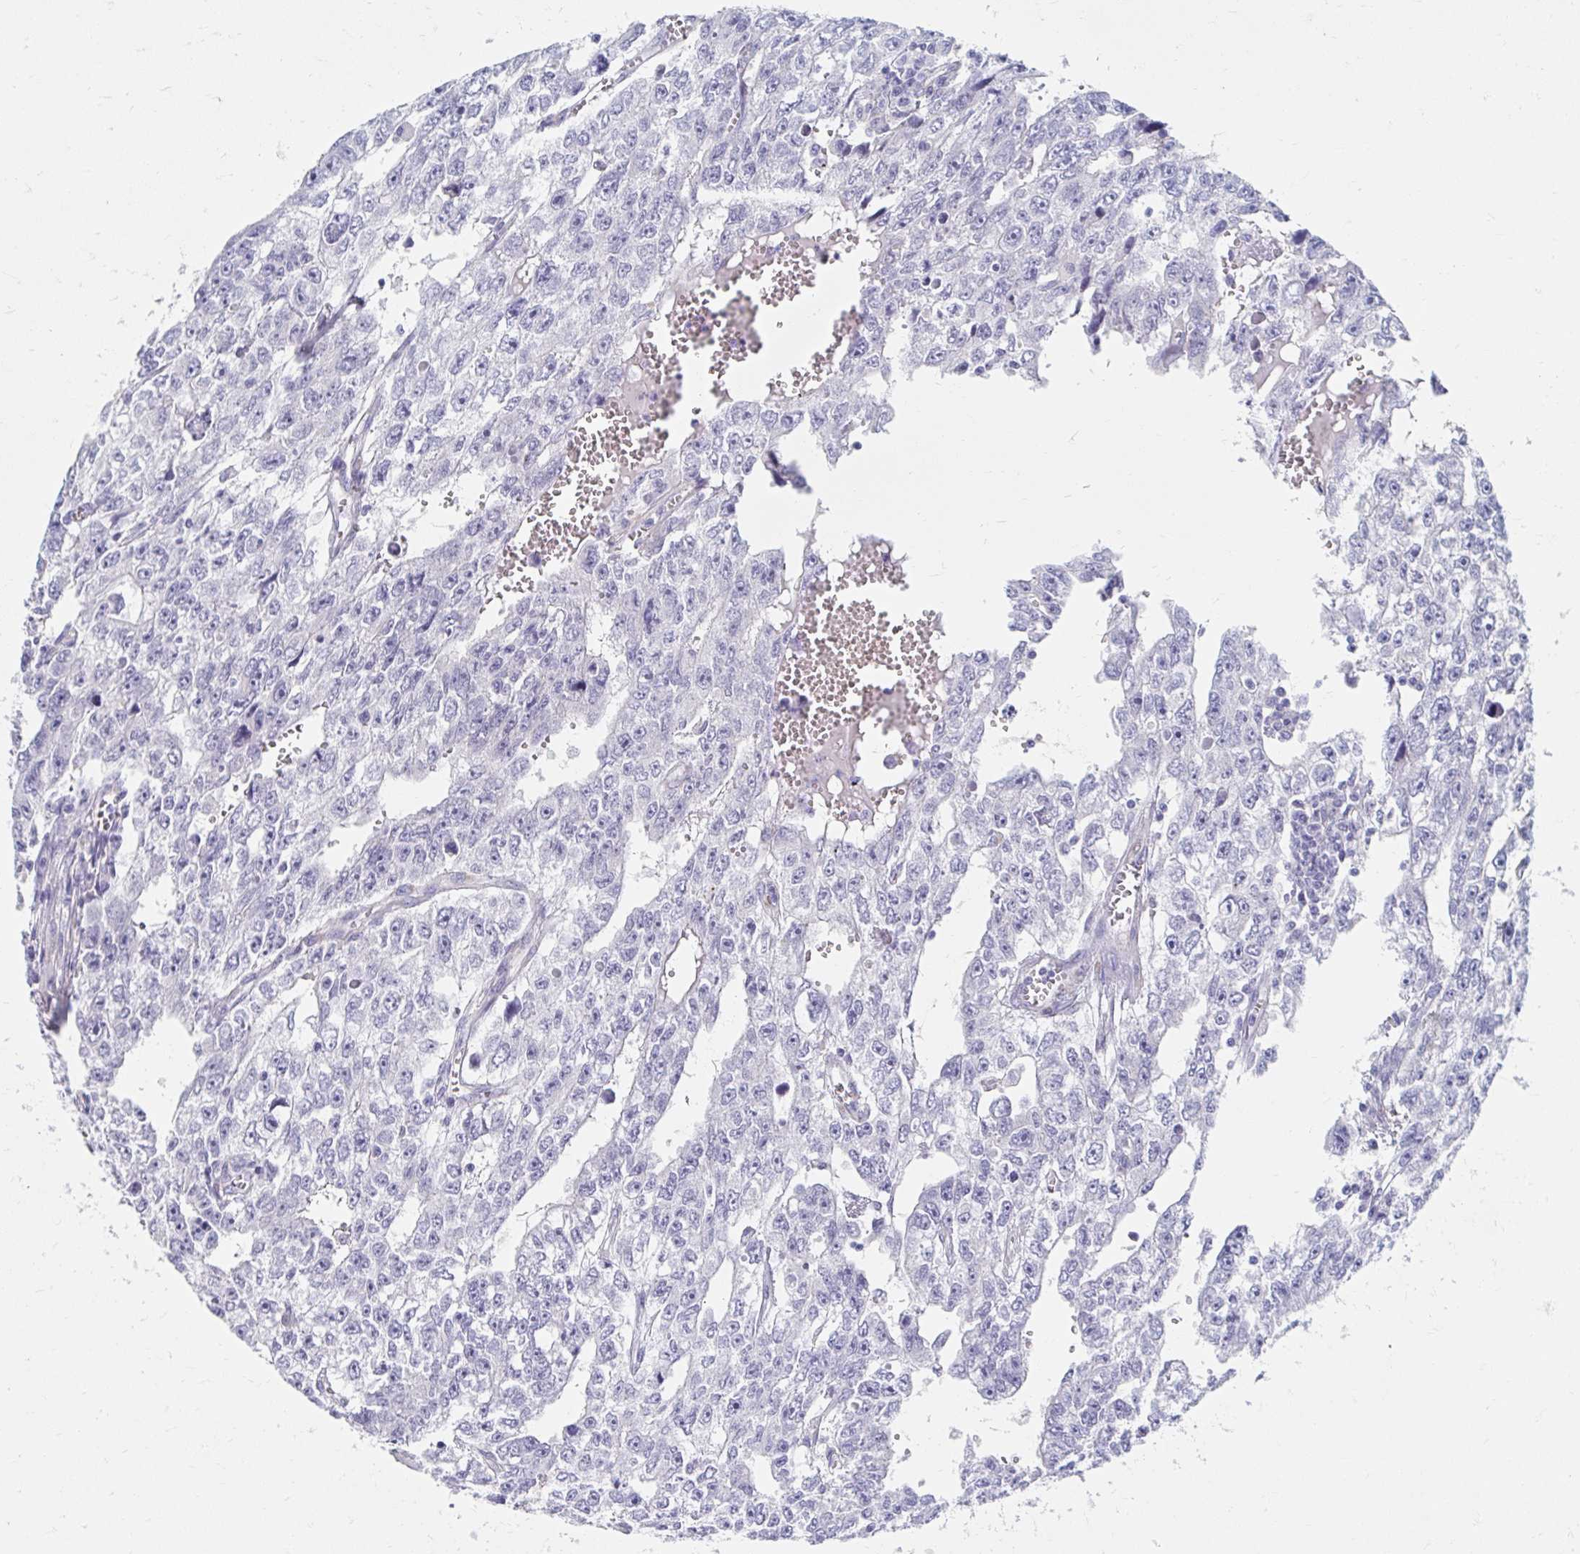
{"staining": {"intensity": "negative", "quantity": "none", "location": "none"}, "tissue": "testis cancer", "cell_type": "Tumor cells", "image_type": "cancer", "snomed": [{"axis": "morphology", "description": "Carcinoma, Embryonal, NOS"}, {"axis": "topography", "description": "Testis"}], "caption": "DAB immunohistochemical staining of testis cancer shows no significant positivity in tumor cells.", "gene": "MYLK2", "patient": {"sex": "male", "age": 20}}